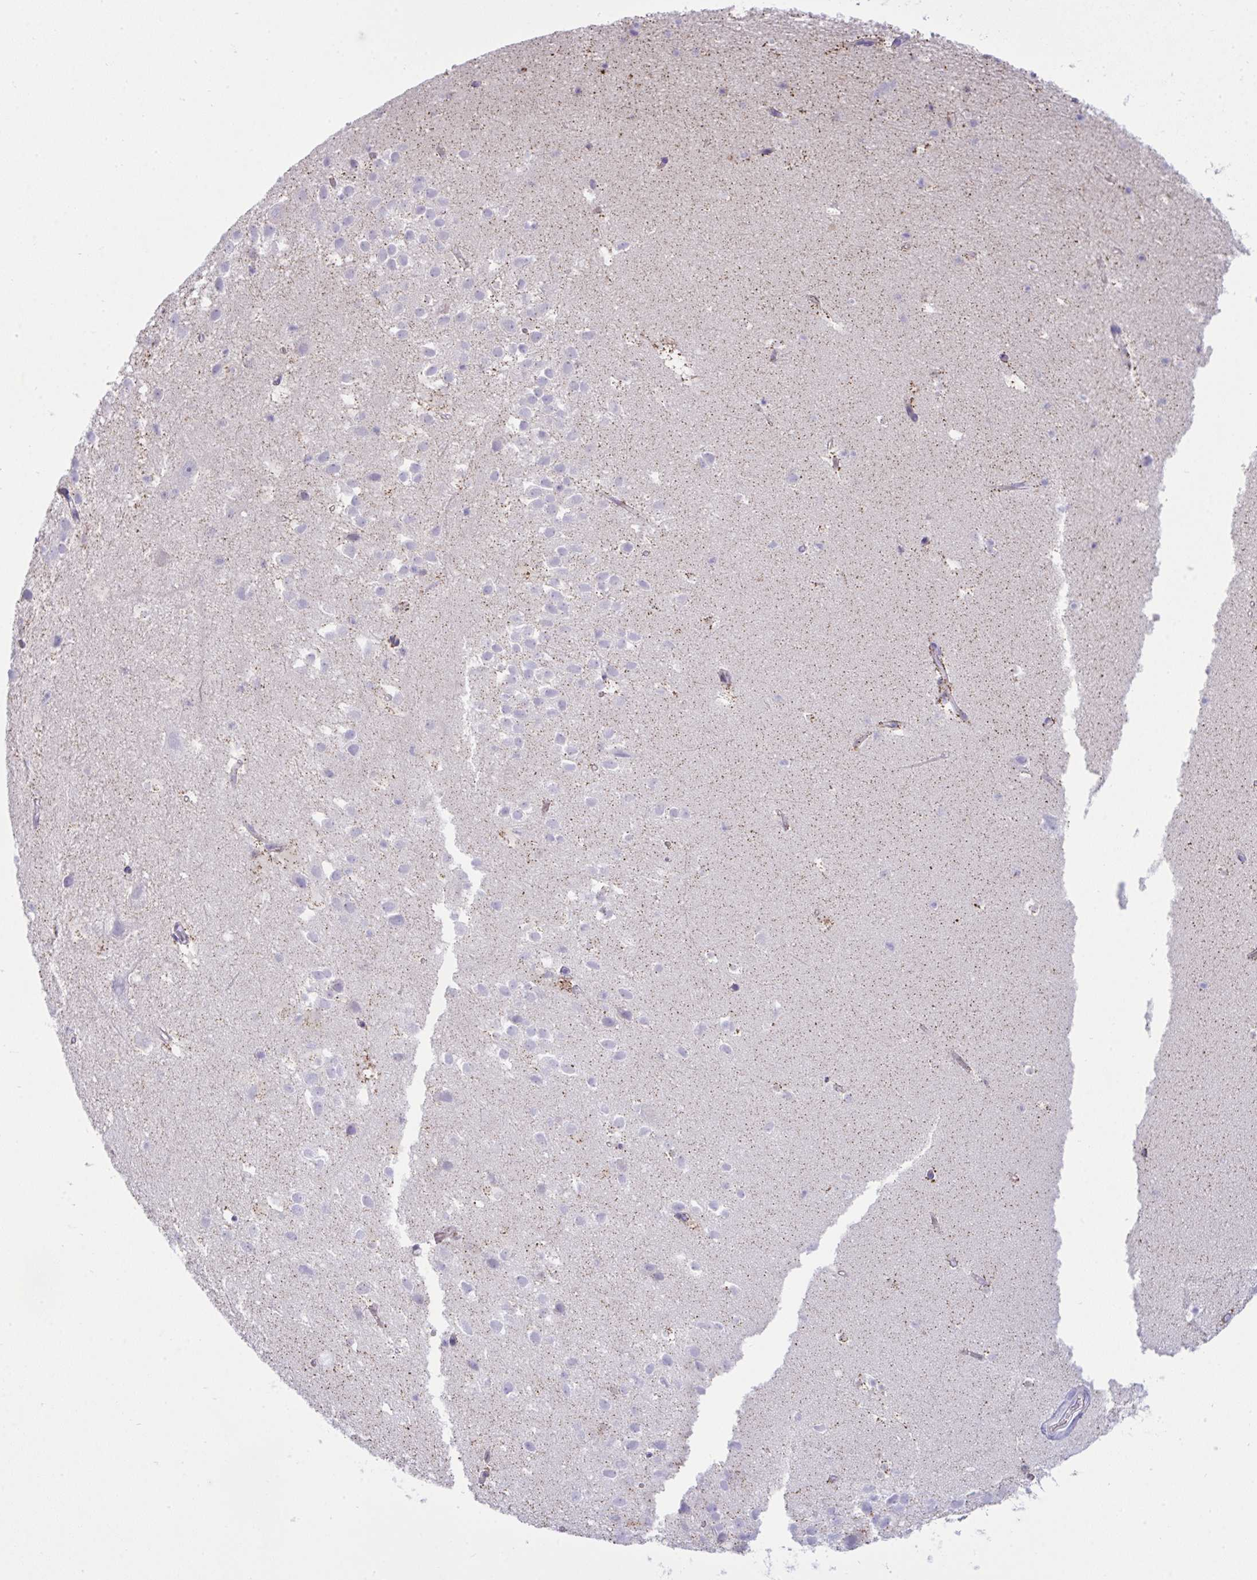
{"staining": {"intensity": "moderate", "quantity": "<25%", "location": "cytoplasmic/membranous"}, "tissue": "hippocampus", "cell_type": "Glial cells", "image_type": "normal", "snomed": [{"axis": "morphology", "description": "Normal tissue, NOS"}, {"axis": "topography", "description": "Hippocampus"}], "caption": "The immunohistochemical stain shows moderate cytoplasmic/membranous staining in glial cells of benign hippocampus. (DAB (3,3'-diaminobenzidine) = brown stain, brightfield microscopy at high magnification).", "gene": "PLA2G12B", "patient": {"sex": "male", "age": 26}}